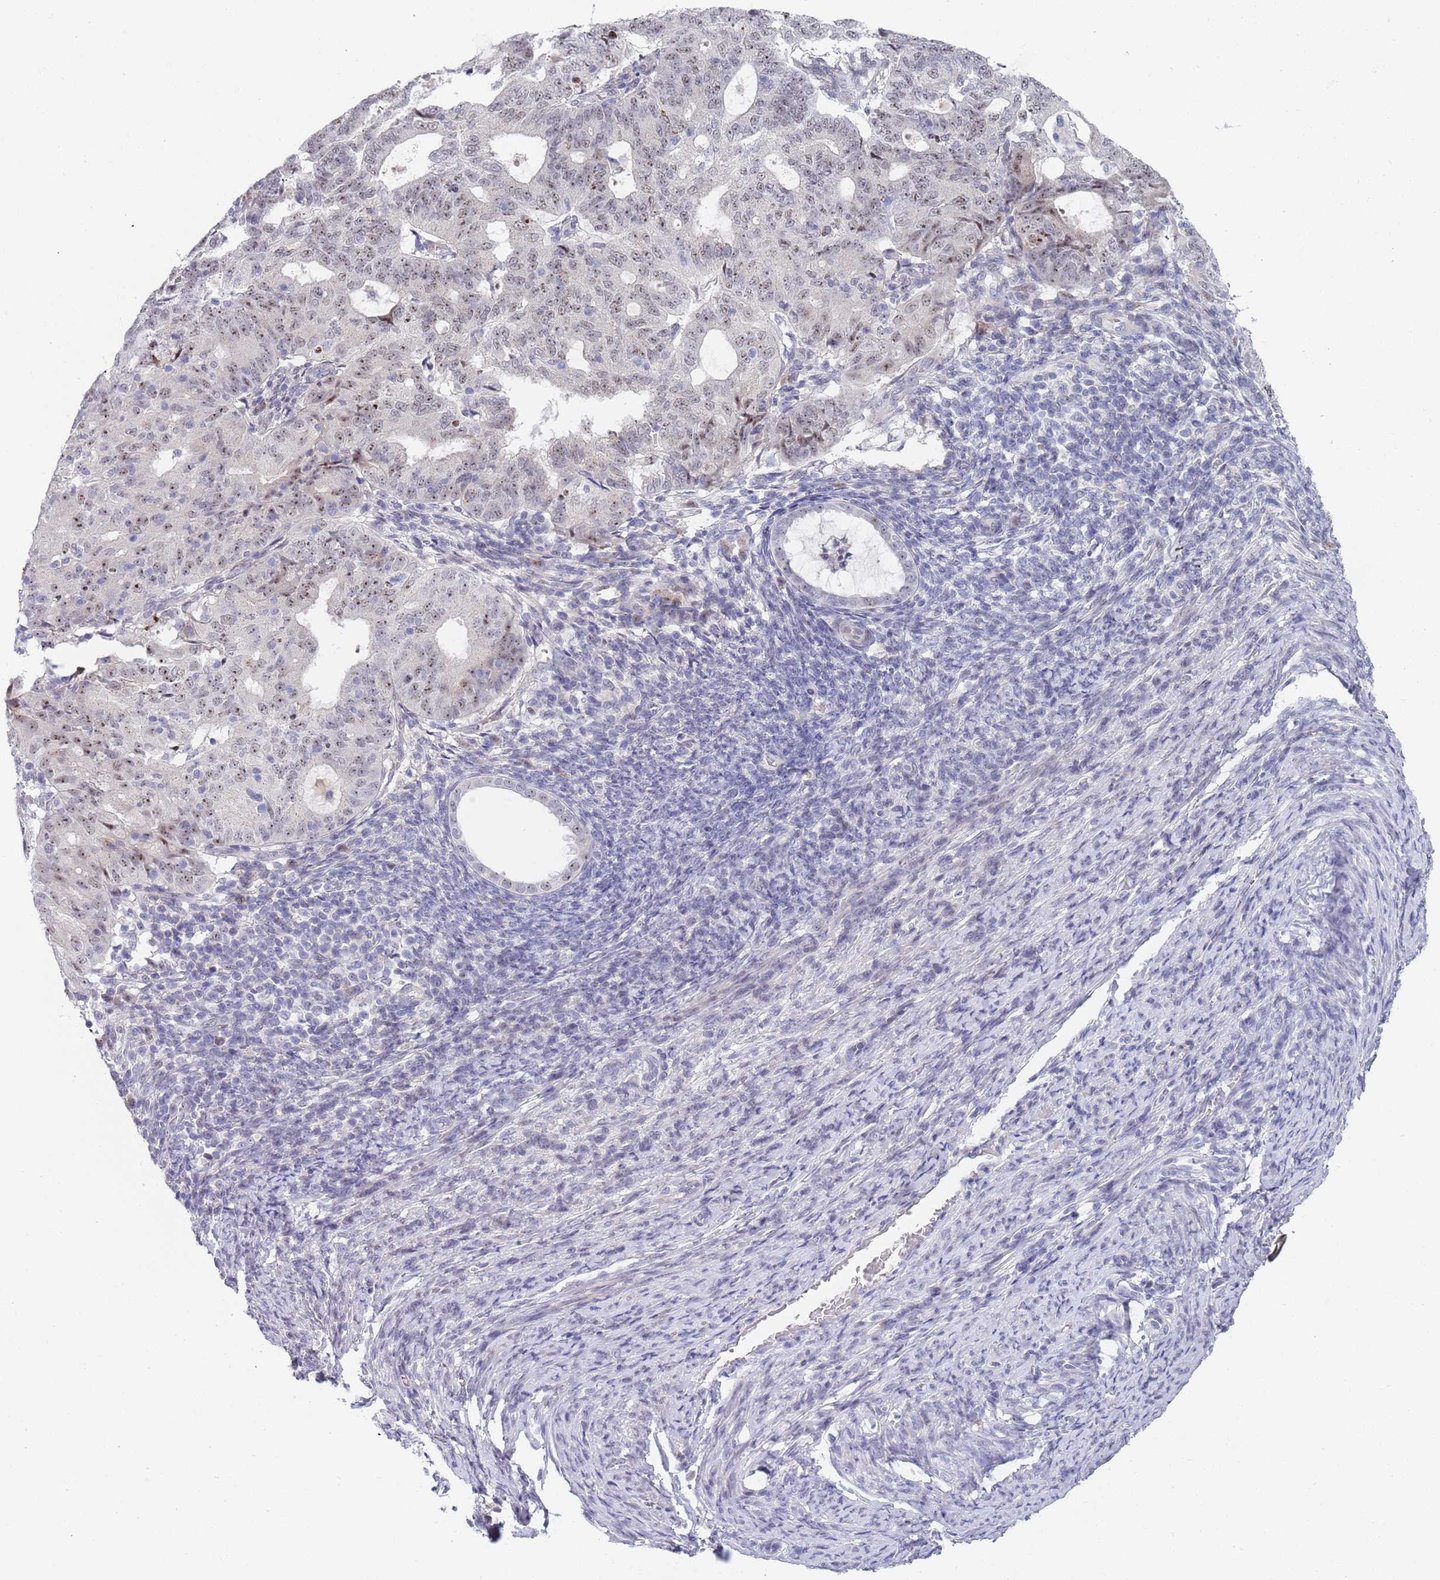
{"staining": {"intensity": "moderate", "quantity": "25%-75%", "location": "nuclear"}, "tissue": "endometrial cancer", "cell_type": "Tumor cells", "image_type": "cancer", "snomed": [{"axis": "morphology", "description": "Adenocarcinoma, NOS"}, {"axis": "topography", "description": "Endometrium"}], "caption": "This photomicrograph exhibits immunohistochemistry staining of adenocarcinoma (endometrial), with medium moderate nuclear staining in about 25%-75% of tumor cells.", "gene": "PLCL2", "patient": {"sex": "female", "age": 70}}